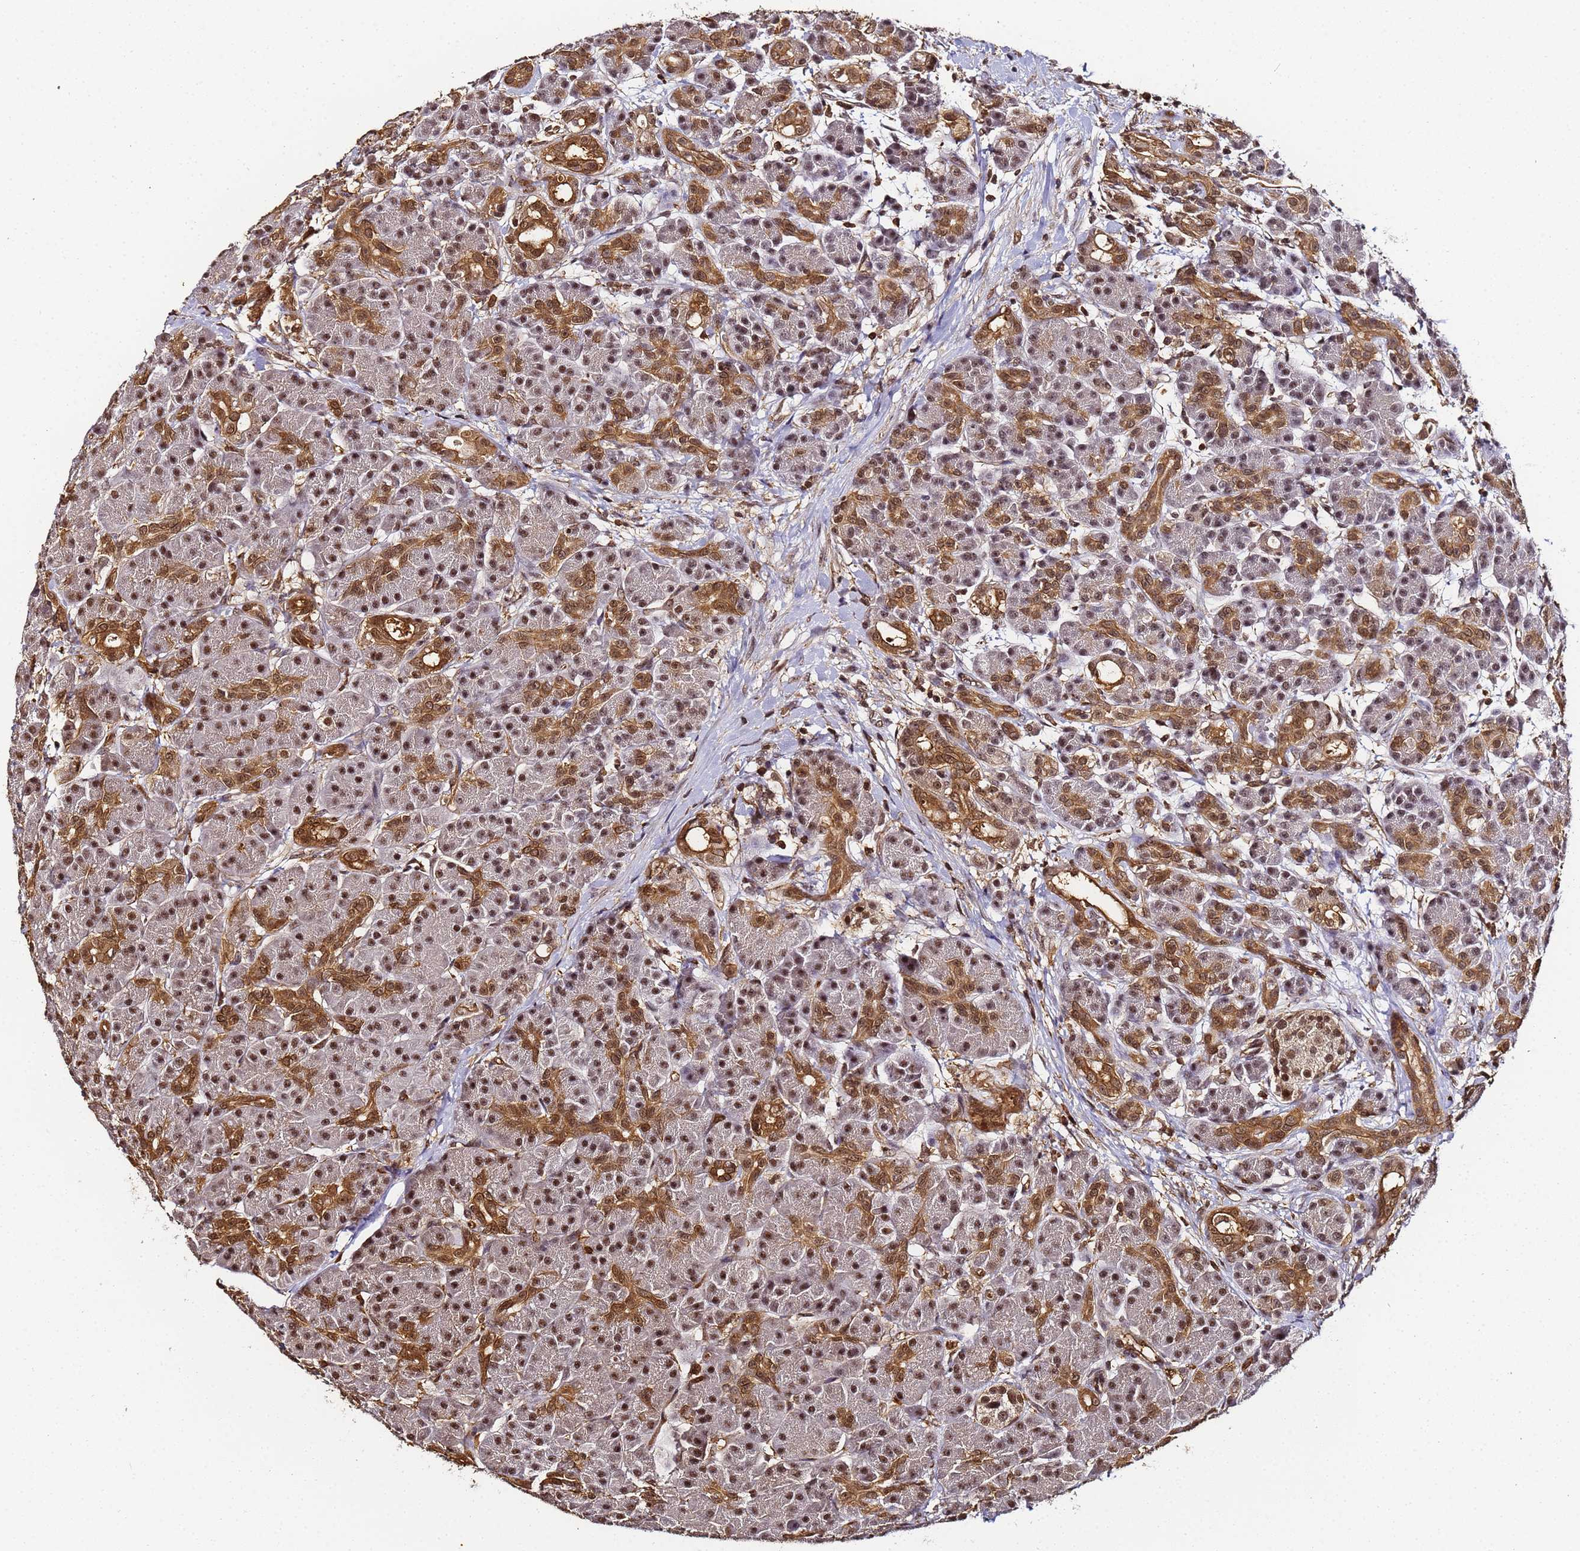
{"staining": {"intensity": "strong", "quantity": ">75%", "location": "cytoplasmic/membranous,nuclear"}, "tissue": "pancreas", "cell_type": "Exocrine glandular cells", "image_type": "normal", "snomed": [{"axis": "morphology", "description": "Normal tissue, NOS"}, {"axis": "topography", "description": "Pancreas"}], "caption": "Immunohistochemistry (IHC) (DAB) staining of normal human pancreas reveals strong cytoplasmic/membranous,nuclear protein expression in approximately >75% of exocrine glandular cells.", "gene": "PPP4C", "patient": {"sex": "male", "age": 63}}